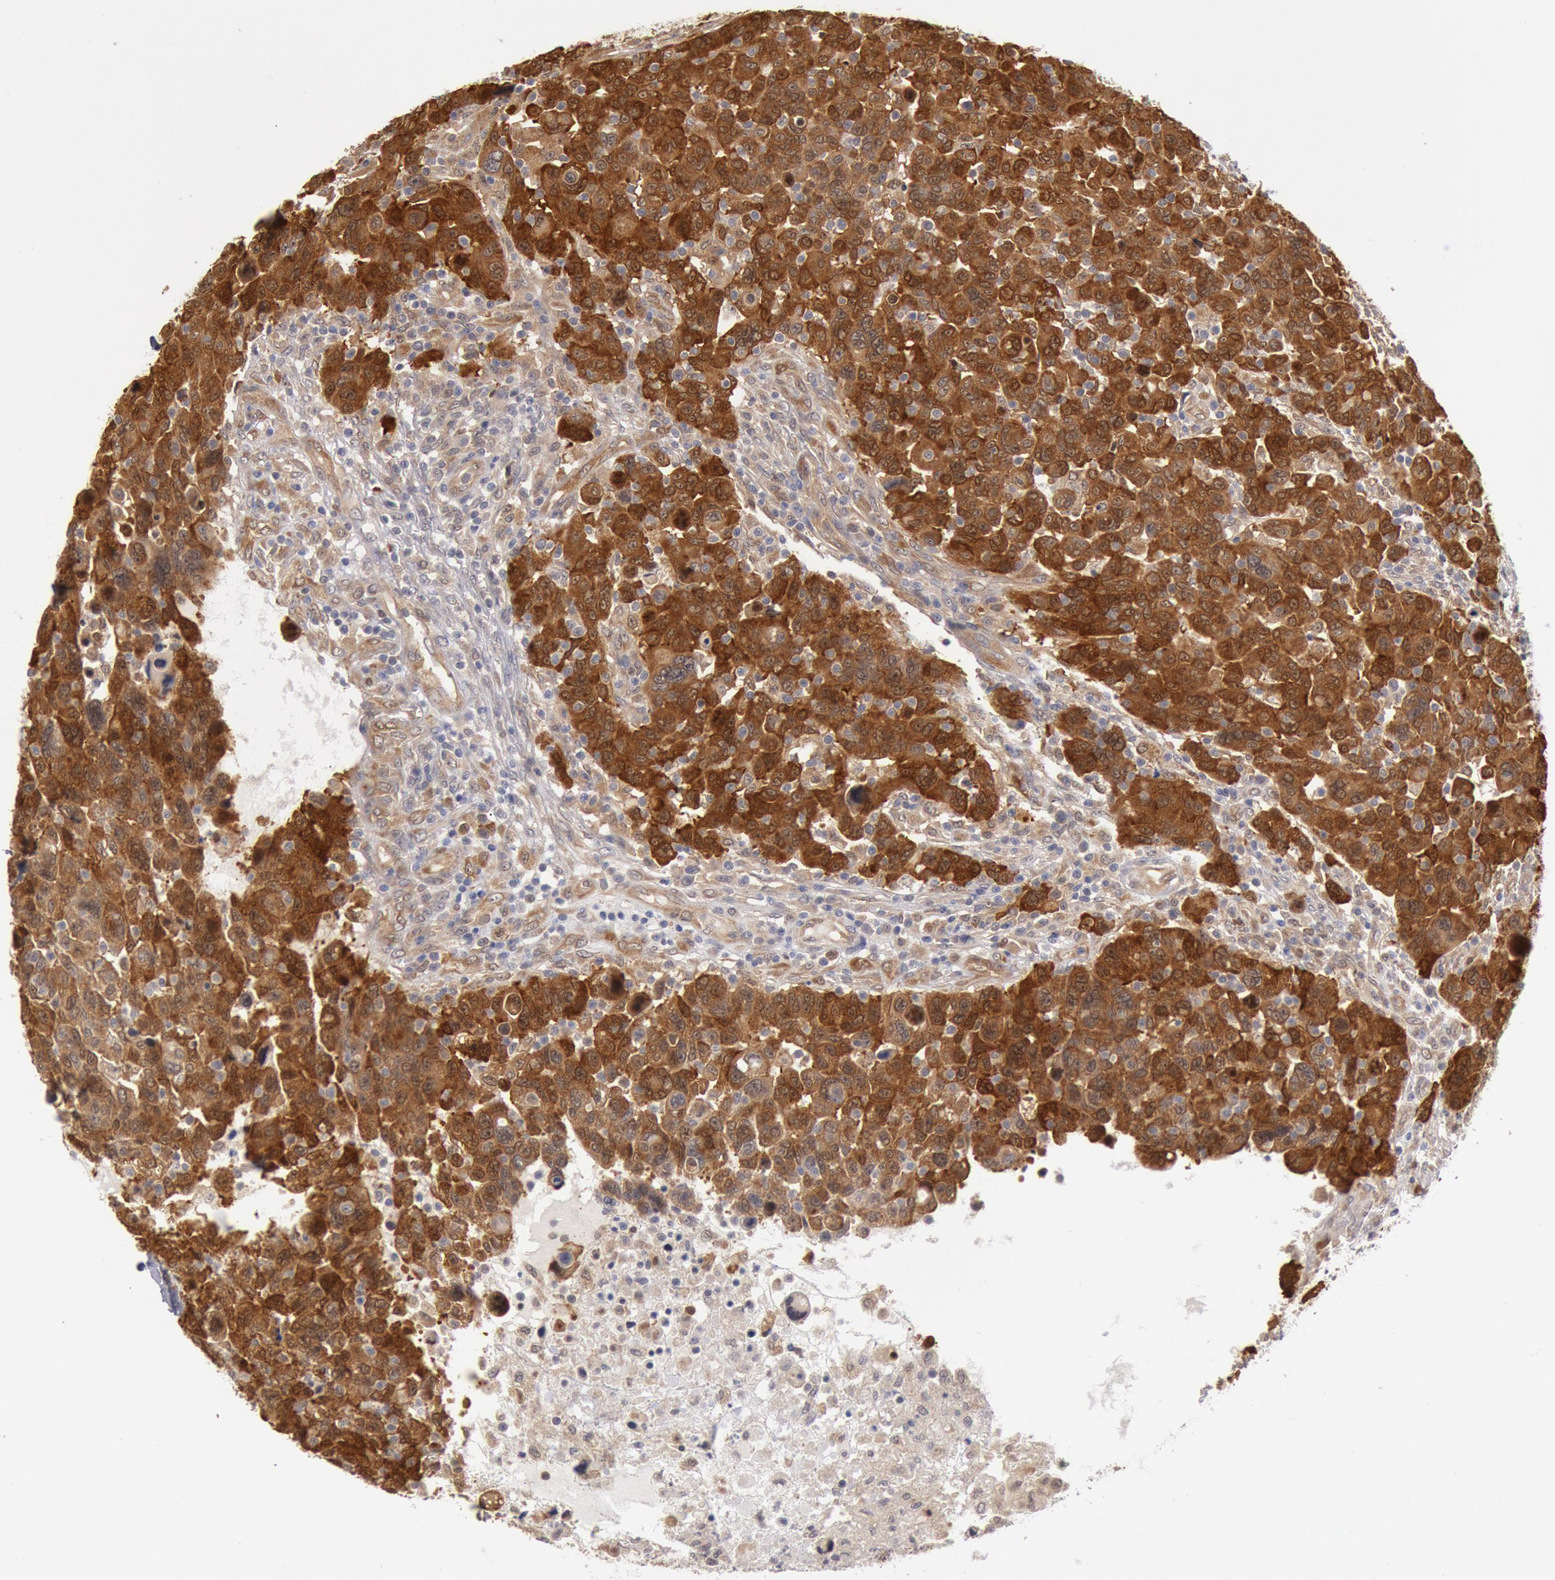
{"staining": {"intensity": "moderate", "quantity": ">75%", "location": "cytoplasmic/membranous"}, "tissue": "breast cancer", "cell_type": "Tumor cells", "image_type": "cancer", "snomed": [{"axis": "morphology", "description": "Duct carcinoma"}, {"axis": "topography", "description": "Breast"}], "caption": "Immunohistochemistry (IHC) staining of breast cancer (invasive ductal carcinoma), which displays medium levels of moderate cytoplasmic/membranous staining in about >75% of tumor cells indicating moderate cytoplasmic/membranous protein staining. The staining was performed using DAB (3,3'-diaminobenzidine) (brown) for protein detection and nuclei were counterstained in hematoxylin (blue).", "gene": "DNAJA1", "patient": {"sex": "female", "age": 37}}